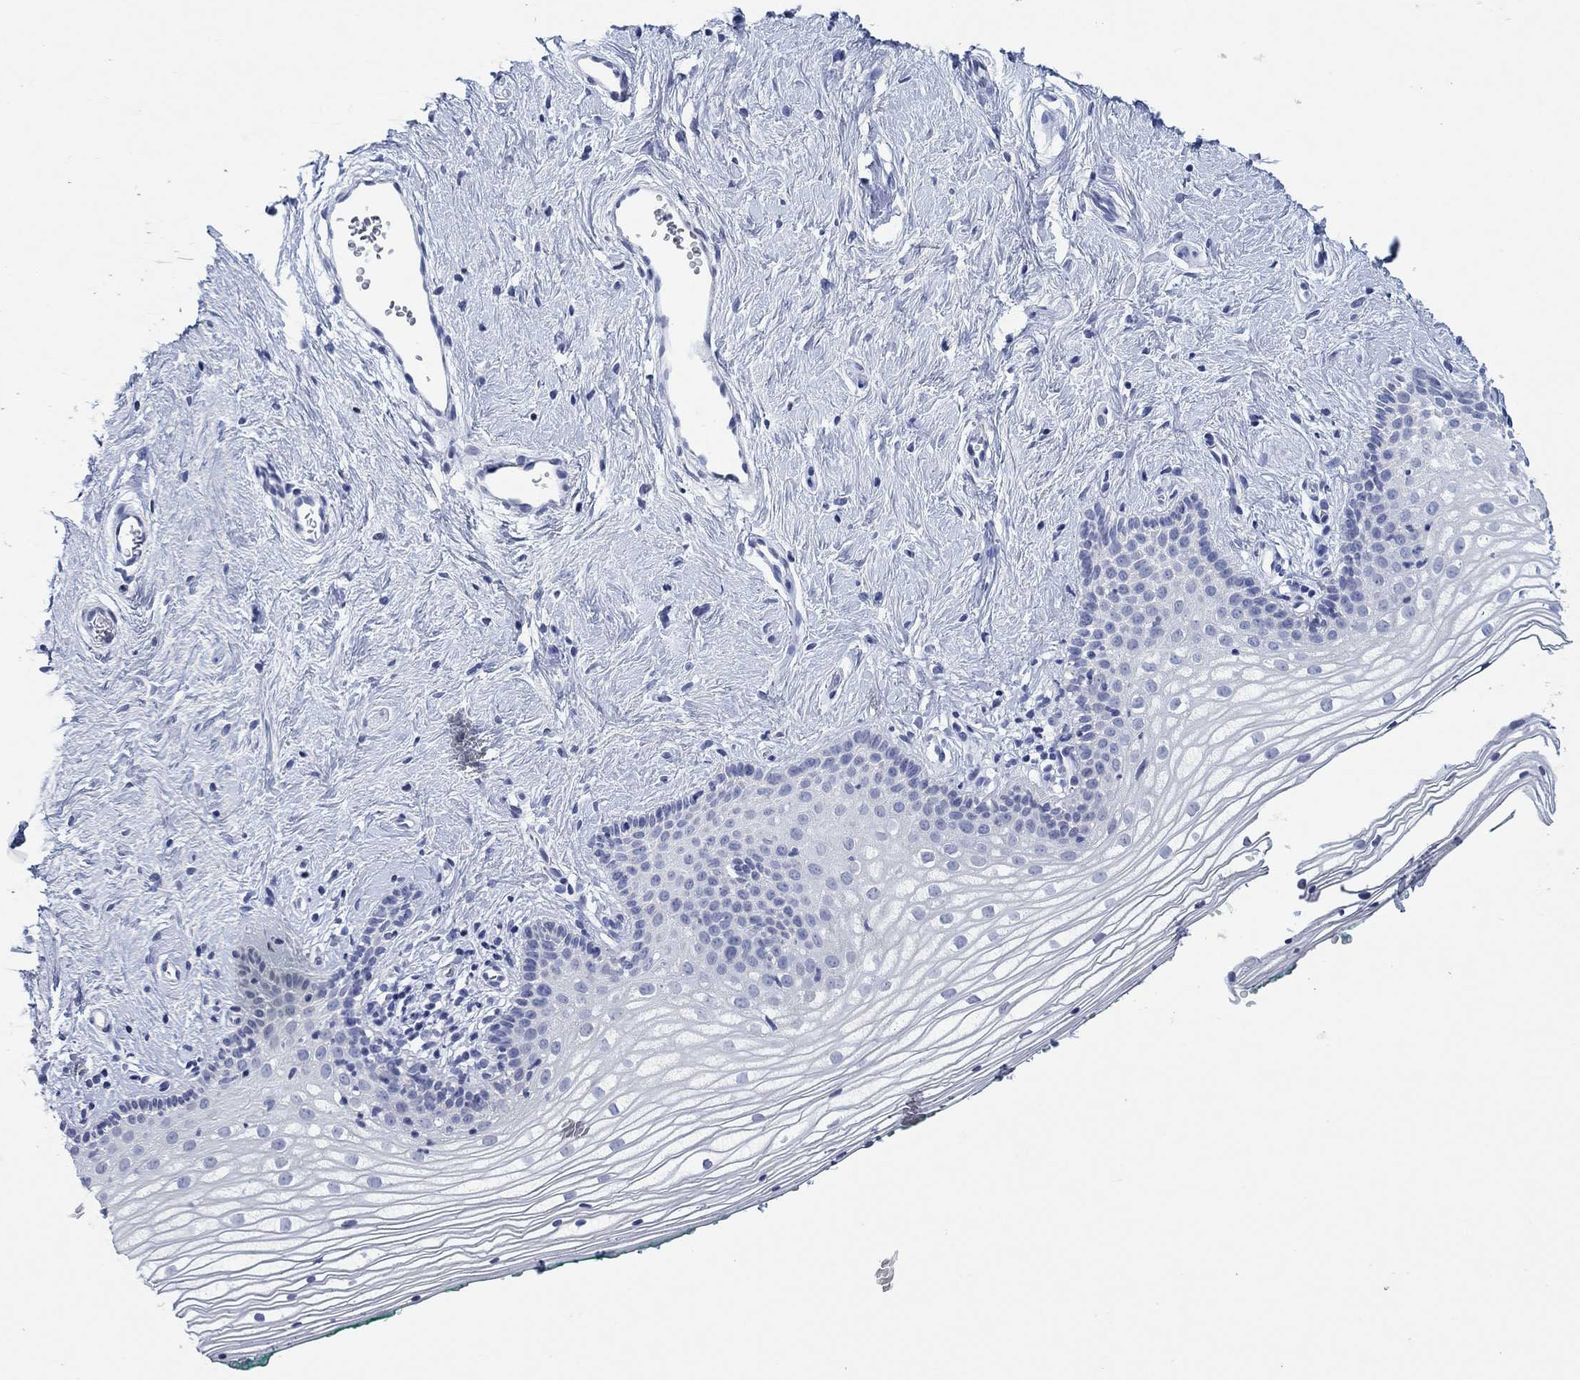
{"staining": {"intensity": "negative", "quantity": "none", "location": "none"}, "tissue": "vagina", "cell_type": "Squamous epithelial cells", "image_type": "normal", "snomed": [{"axis": "morphology", "description": "Normal tissue, NOS"}, {"axis": "topography", "description": "Vagina"}], "caption": "Immunohistochemical staining of benign vagina demonstrates no significant expression in squamous epithelial cells.", "gene": "POU5F1", "patient": {"sex": "female", "age": 36}}